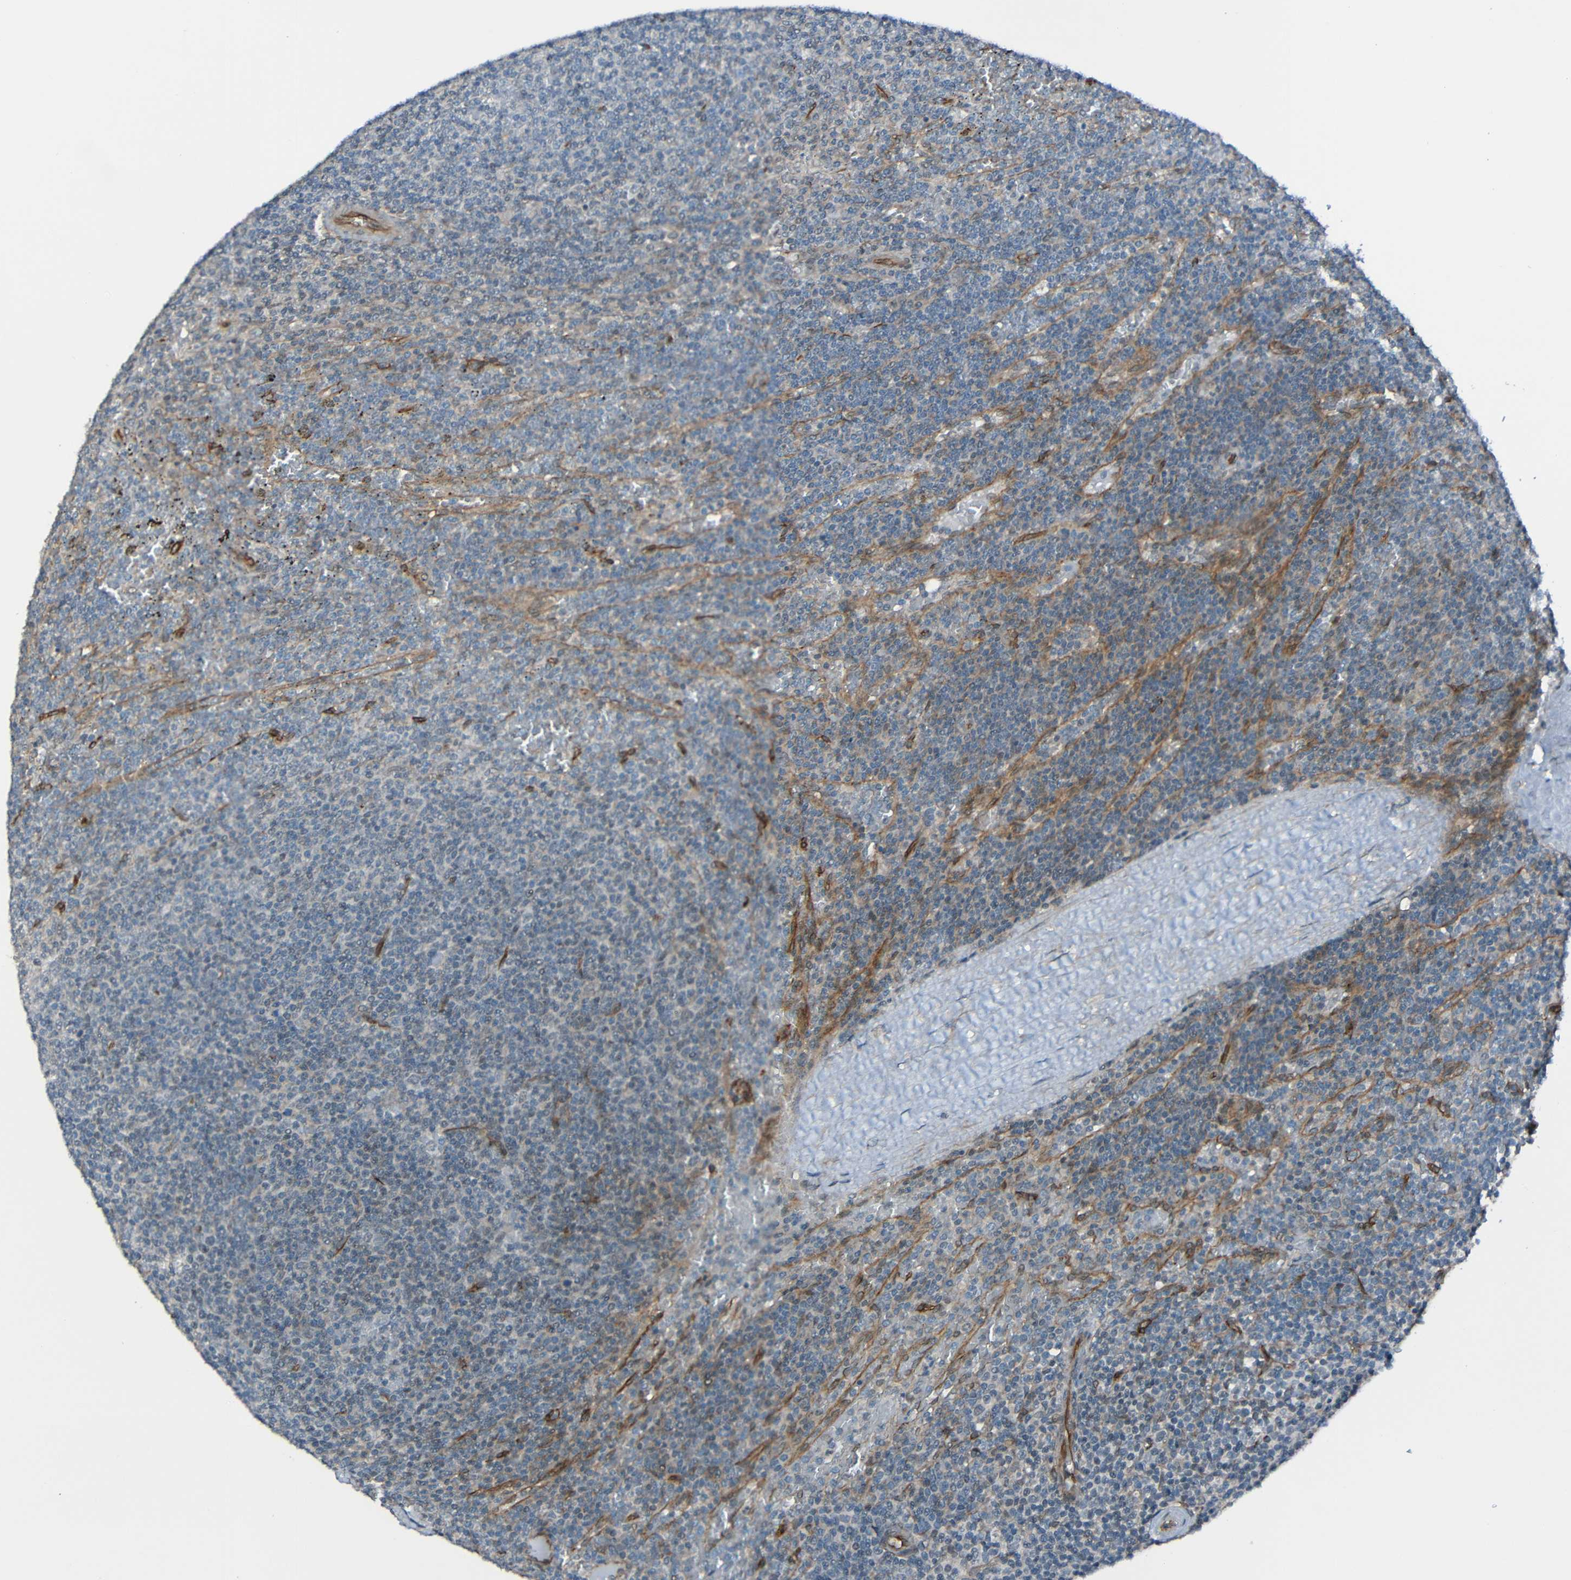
{"staining": {"intensity": "negative", "quantity": "none", "location": "none"}, "tissue": "lymphoma", "cell_type": "Tumor cells", "image_type": "cancer", "snomed": [{"axis": "morphology", "description": "Malignant lymphoma, non-Hodgkin's type, Low grade"}, {"axis": "topography", "description": "Spleen"}], "caption": "The micrograph displays no staining of tumor cells in lymphoma.", "gene": "LGR5", "patient": {"sex": "female", "age": 50}}